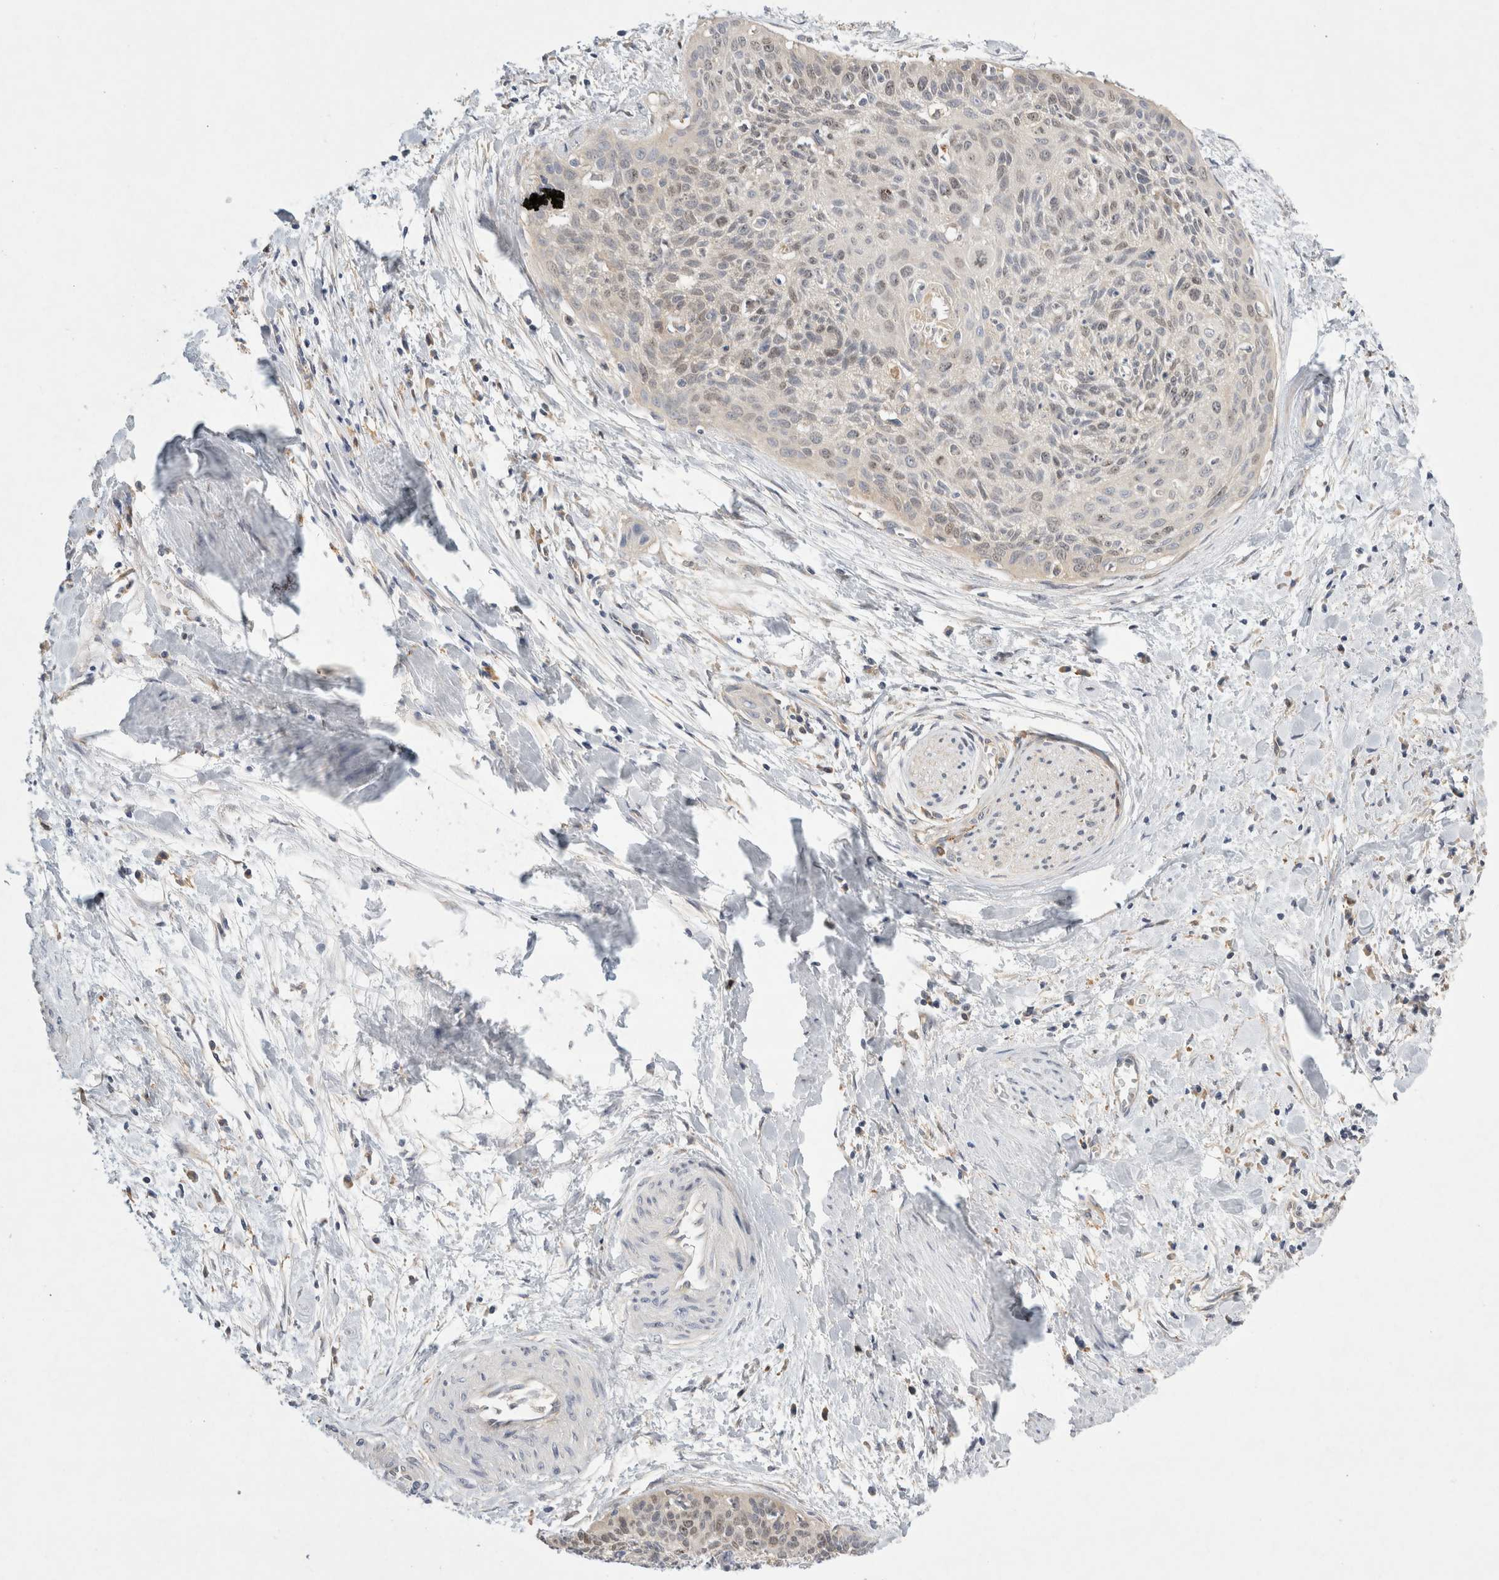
{"staining": {"intensity": "weak", "quantity": "25%-75%", "location": "cytoplasmic/membranous,nuclear"}, "tissue": "cervical cancer", "cell_type": "Tumor cells", "image_type": "cancer", "snomed": [{"axis": "morphology", "description": "Squamous cell carcinoma, NOS"}, {"axis": "topography", "description": "Cervix"}], "caption": "Immunohistochemical staining of squamous cell carcinoma (cervical) shows low levels of weak cytoplasmic/membranous and nuclear protein expression in approximately 25%-75% of tumor cells.", "gene": "CDCA7L", "patient": {"sex": "female", "age": 55}}